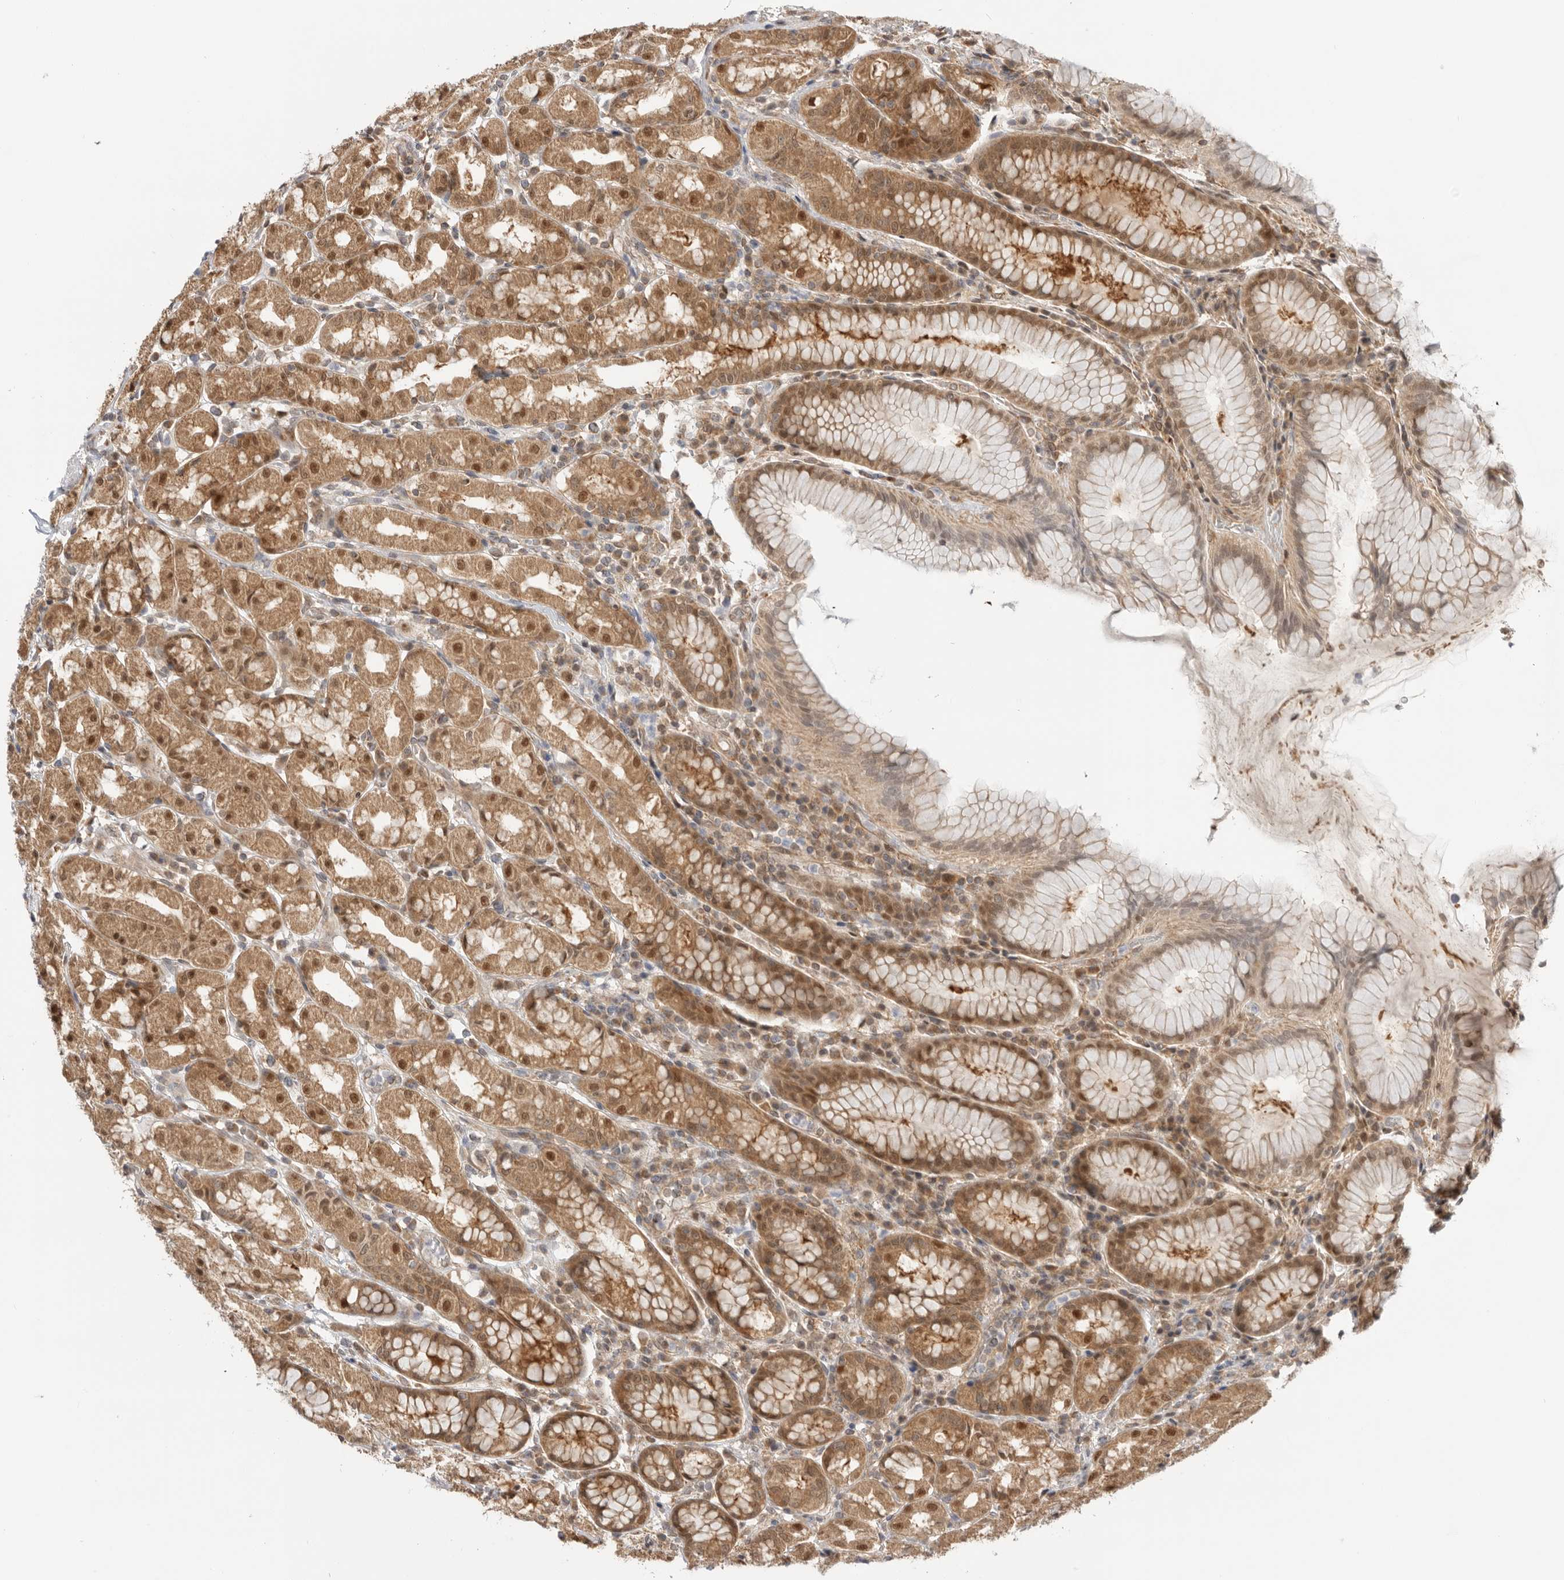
{"staining": {"intensity": "moderate", "quantity": ">75%", "location": "cytoplasmic/membranous,nuclear"}, "tissue": "stomach", "cell_type": "Glandular cells", "image_type": "normal", "snomed": [{"axis": "morphology", "description": "Normal tissue, NOS"}, {"axis": "topography", "description": "Stomach, lower"}], "caption": "The image displays staining of unremarkable stomach, revealing moderate cytoplasmic/membranous,nuclear protein positivity (brown color) within glandular cells. (Brightfield microscopy of DAB IHC at high magnification).", "gene": "DCAF8", "patient": {"sex": "female", "age": 56}}